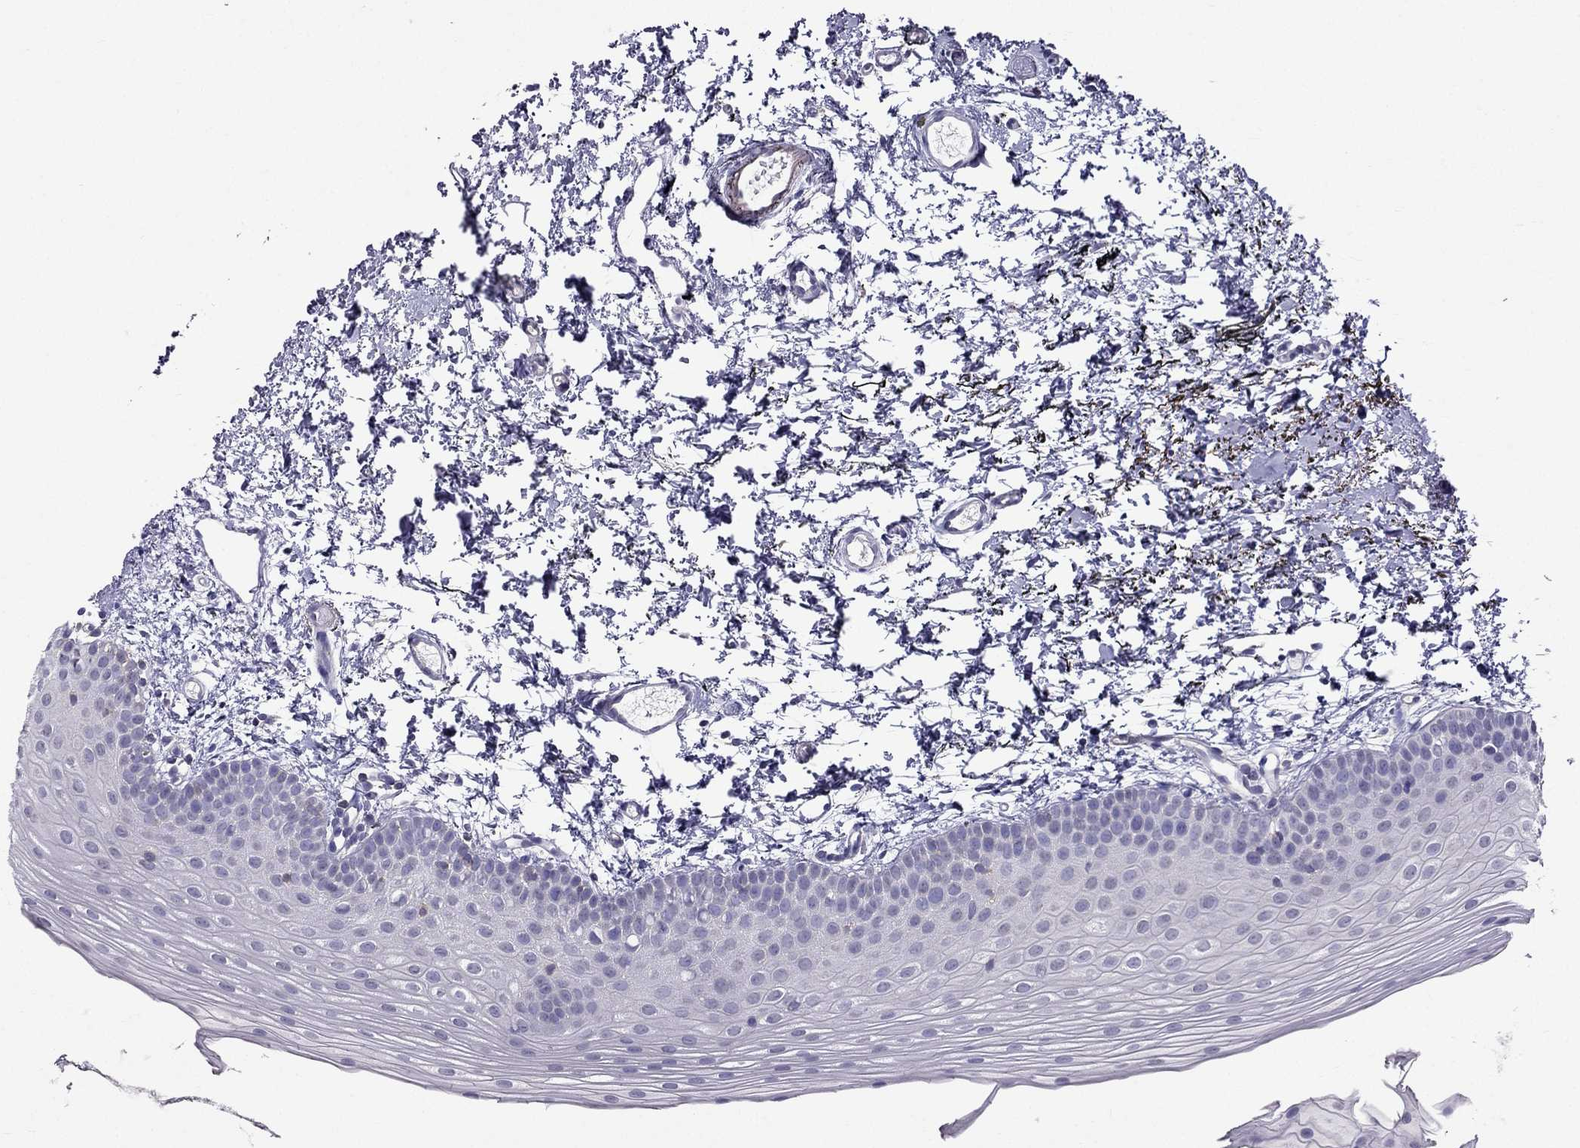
{"staining": {"intensity": "negative", "quantity": "none", "location": "none"}, "tissue": "oral mucosa", "cell_type": "Squamous epithelial cells", "image_type": "normal", "snomed": [{"axis": "morphology", "description": "Normal tissue, NOS"}, {"axis": "topography", "description": "Oral tissue"}], "caption": "Immunohistochemistry photomicrograph of normal oral mucosa stained for a protein (brown), which displays no staining in squamous epithelial cells.", "gene": "AAK1", "patient": {"sex": "female", "age": 57}}